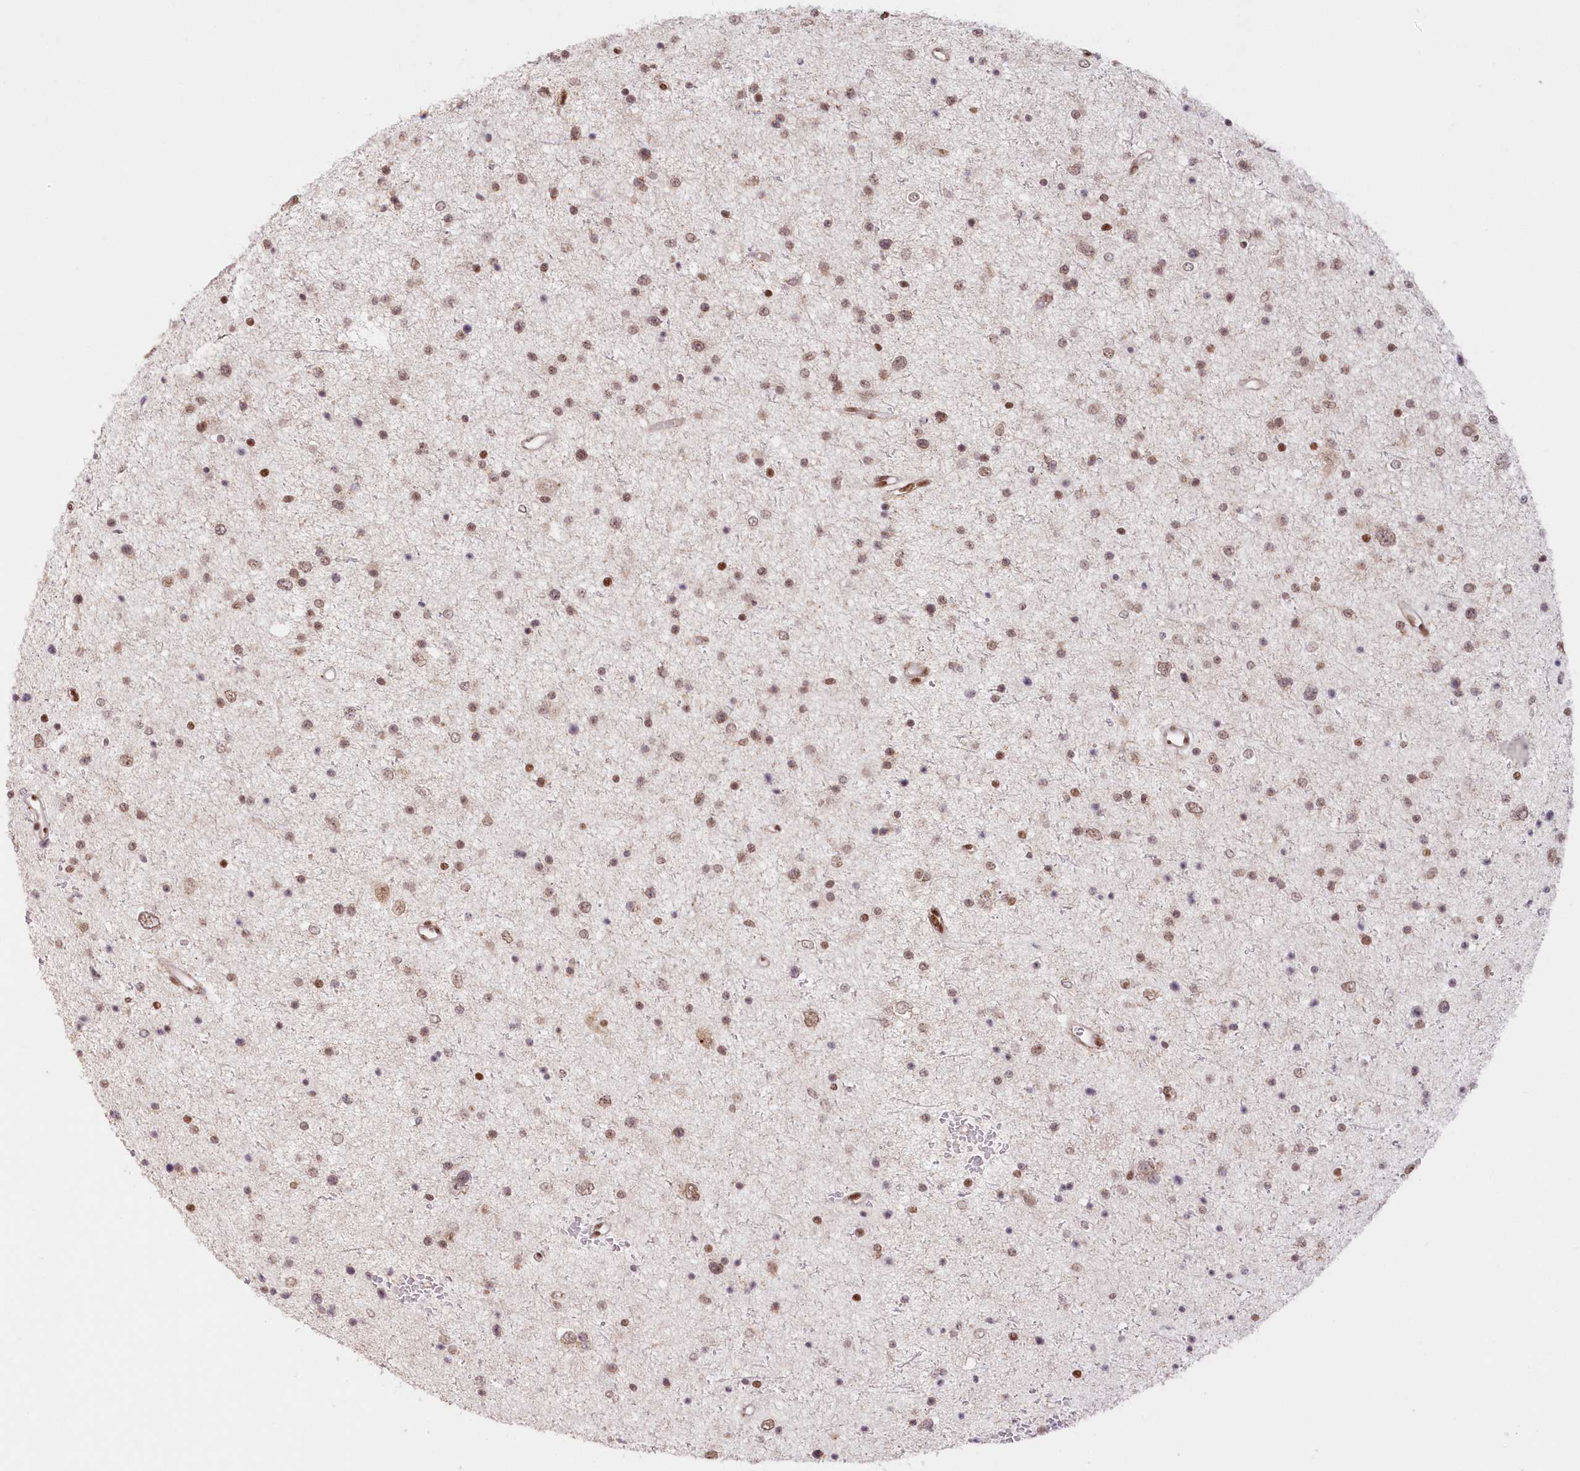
{"staining": {"intensity": "weak", "quantity": "25%-75%", "location": "nuclear"}, "tissue": "glioma", "cell_type": "Tumor cells", "image_type": "cancer", "snomed": [{"axis": "morphology", "description": "Glioma, malignant, Low grade"}, {"axis": "topography", "description": "Cerebral cortex"}], "caption": "An image showing weak nuclear positivity in approximately 25%-75% of tumor cells in glioma, as visualized by brown immunohistochemical staining.", "gene": "POLR2B", "patient": {"sex": "female", "age": 39}}